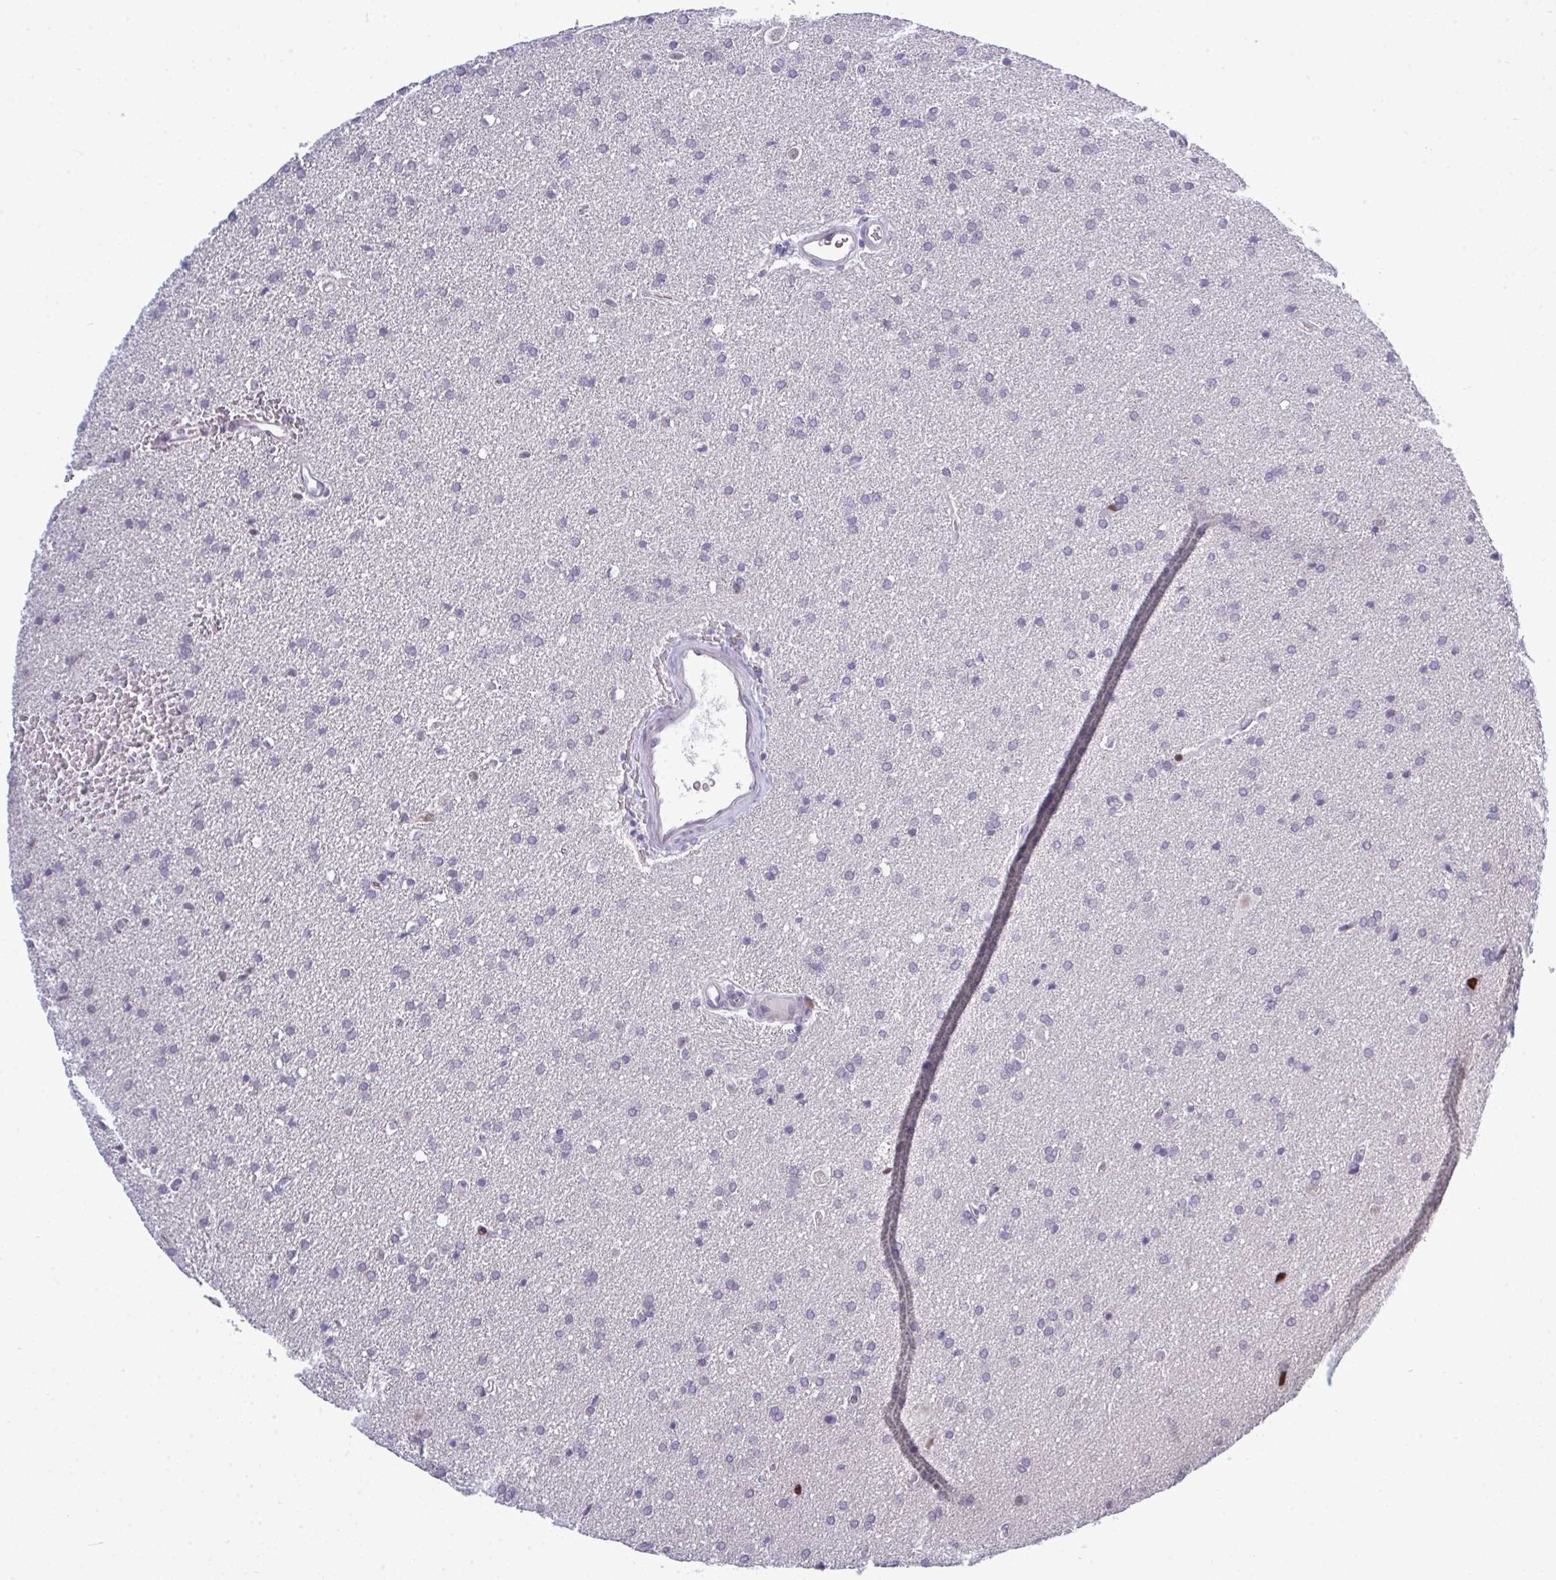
{"staining": {"intensity": "negative", "quantity": "none", "location": "none"}, "tissue": "glioma", "cell_type": "Tumor cells", "image_type": "cancer", "snomed": [{"axis": "morphology", "description": "Glioma, malignant, Low grade"}, {"axis": "topography", "description": "Brain"}], "caption": "Immunohistochemistry (IHC) histopathology image of neoplastic tissue: malignant glioma (low-grade) stained with DAB exhibits no significant protein staining in tumor cells.", "gene": "TAB1", "patient": {"sex": "female", "age": 34}}